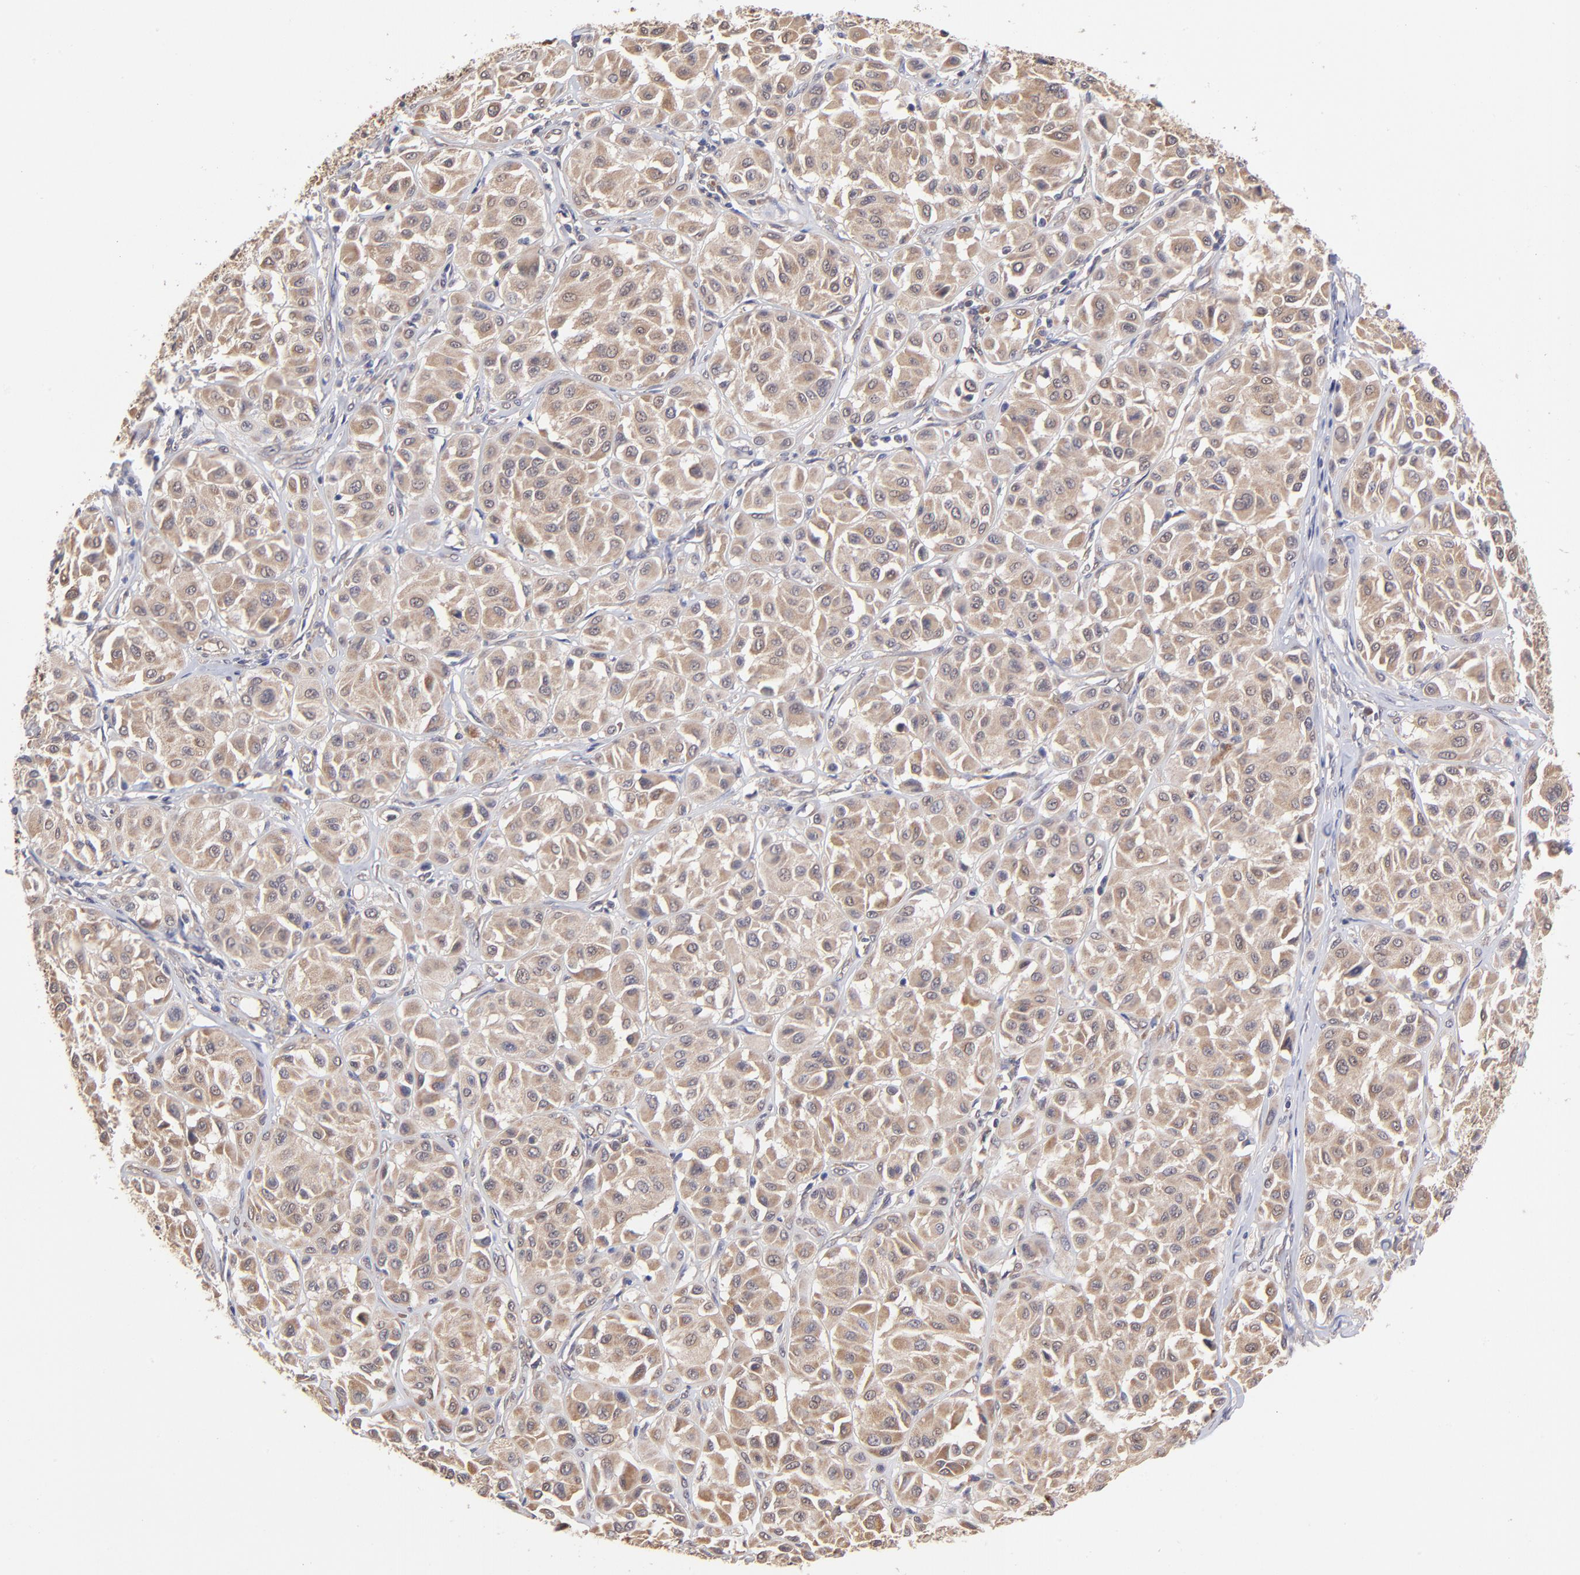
{"staining": {"intensity": "strong", "quantity": ">75%", "location": "cytoplasmic/membranous"}, "tissue": "melanoma", "cell_type": "Tumor cells", "image_type": "cancer", "snomed": [{"axis": "morphology", "description": "Malignant melanoma, Metastatic site"}, {"axis": "topography", "description": "Soft tissue"}], "caption": "A high amount of strong cytoplasmic/membranous positivity is present in about >75% of tumor cells in melanoma tissue. (DAB (3,3'-diaminobenzidine) IHC, brown staining for protein, blue staining for nuclei).", "gene": "UBE2H", "patient": {"sex": "male", "age": 41}}